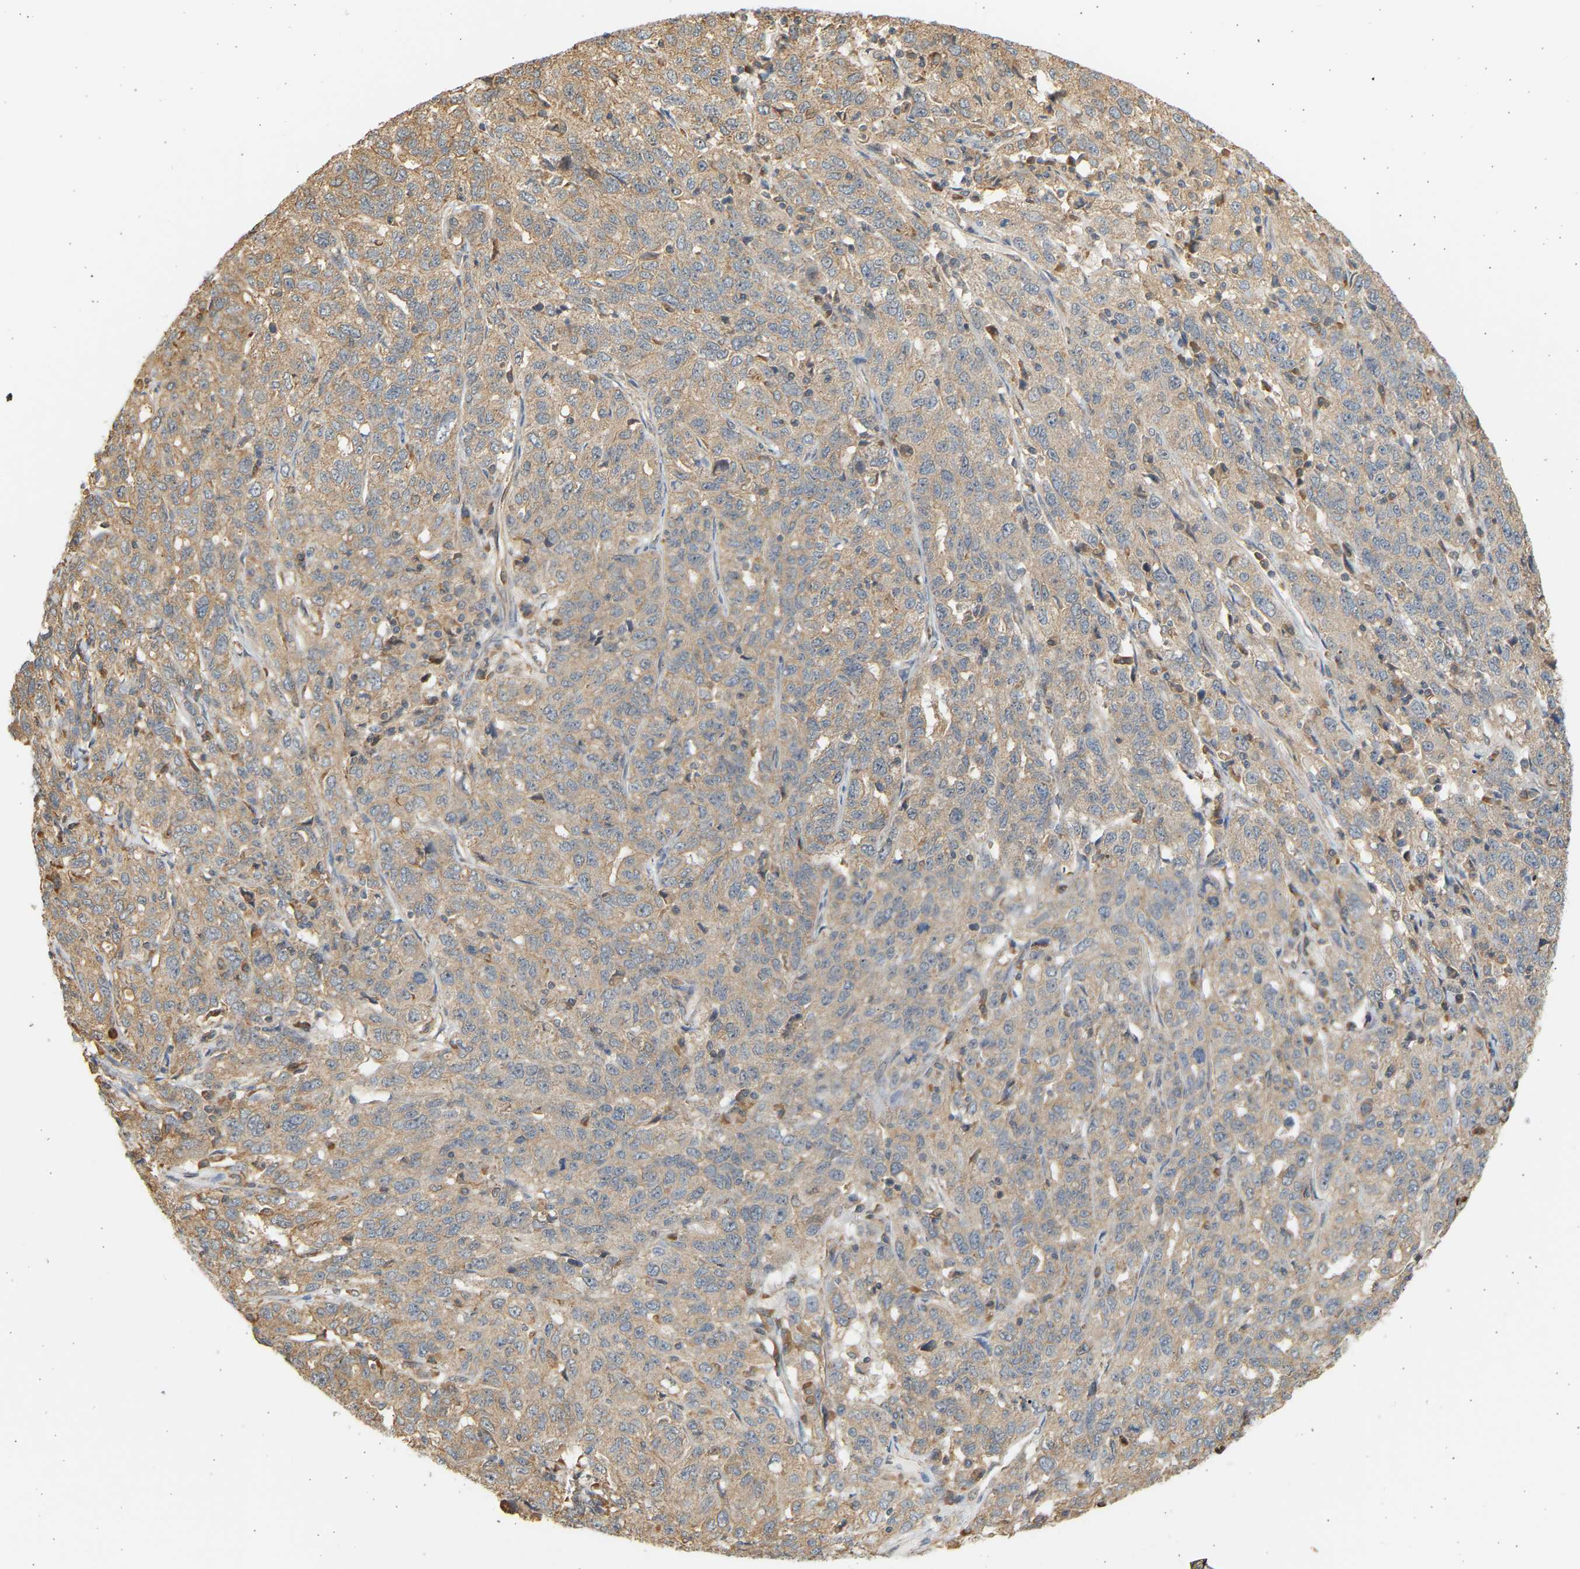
{"staining": {"intensity": "weak", "quantity": ">75%", "location": "cytoplasmic/membranous"}, "tissue": "ovarian cancer", "cell_type": "Tumor cells", "image_type": "cancer", "snomed": [{"axis": "morphology", "description": "Cystadenocarcinoma, serous, NOS"}, {"axis": "topography", "description": "Ovary"}], "caption": "Immunohistochemistry staining of ovarian cancer, which reveals low levels of weak cytoplasmic/membranous expression in about >75% of tumor cells indicating weak cytoplasmic/membranous protein expression. The staining was performed using DAB (3,3'-diaminobenzidine) (brown) for protein detection and nuclei were counterstained in hematoxylin (blue).", "gene": "B4GALT6", "patient": {"sex": "female", "age": 71}}